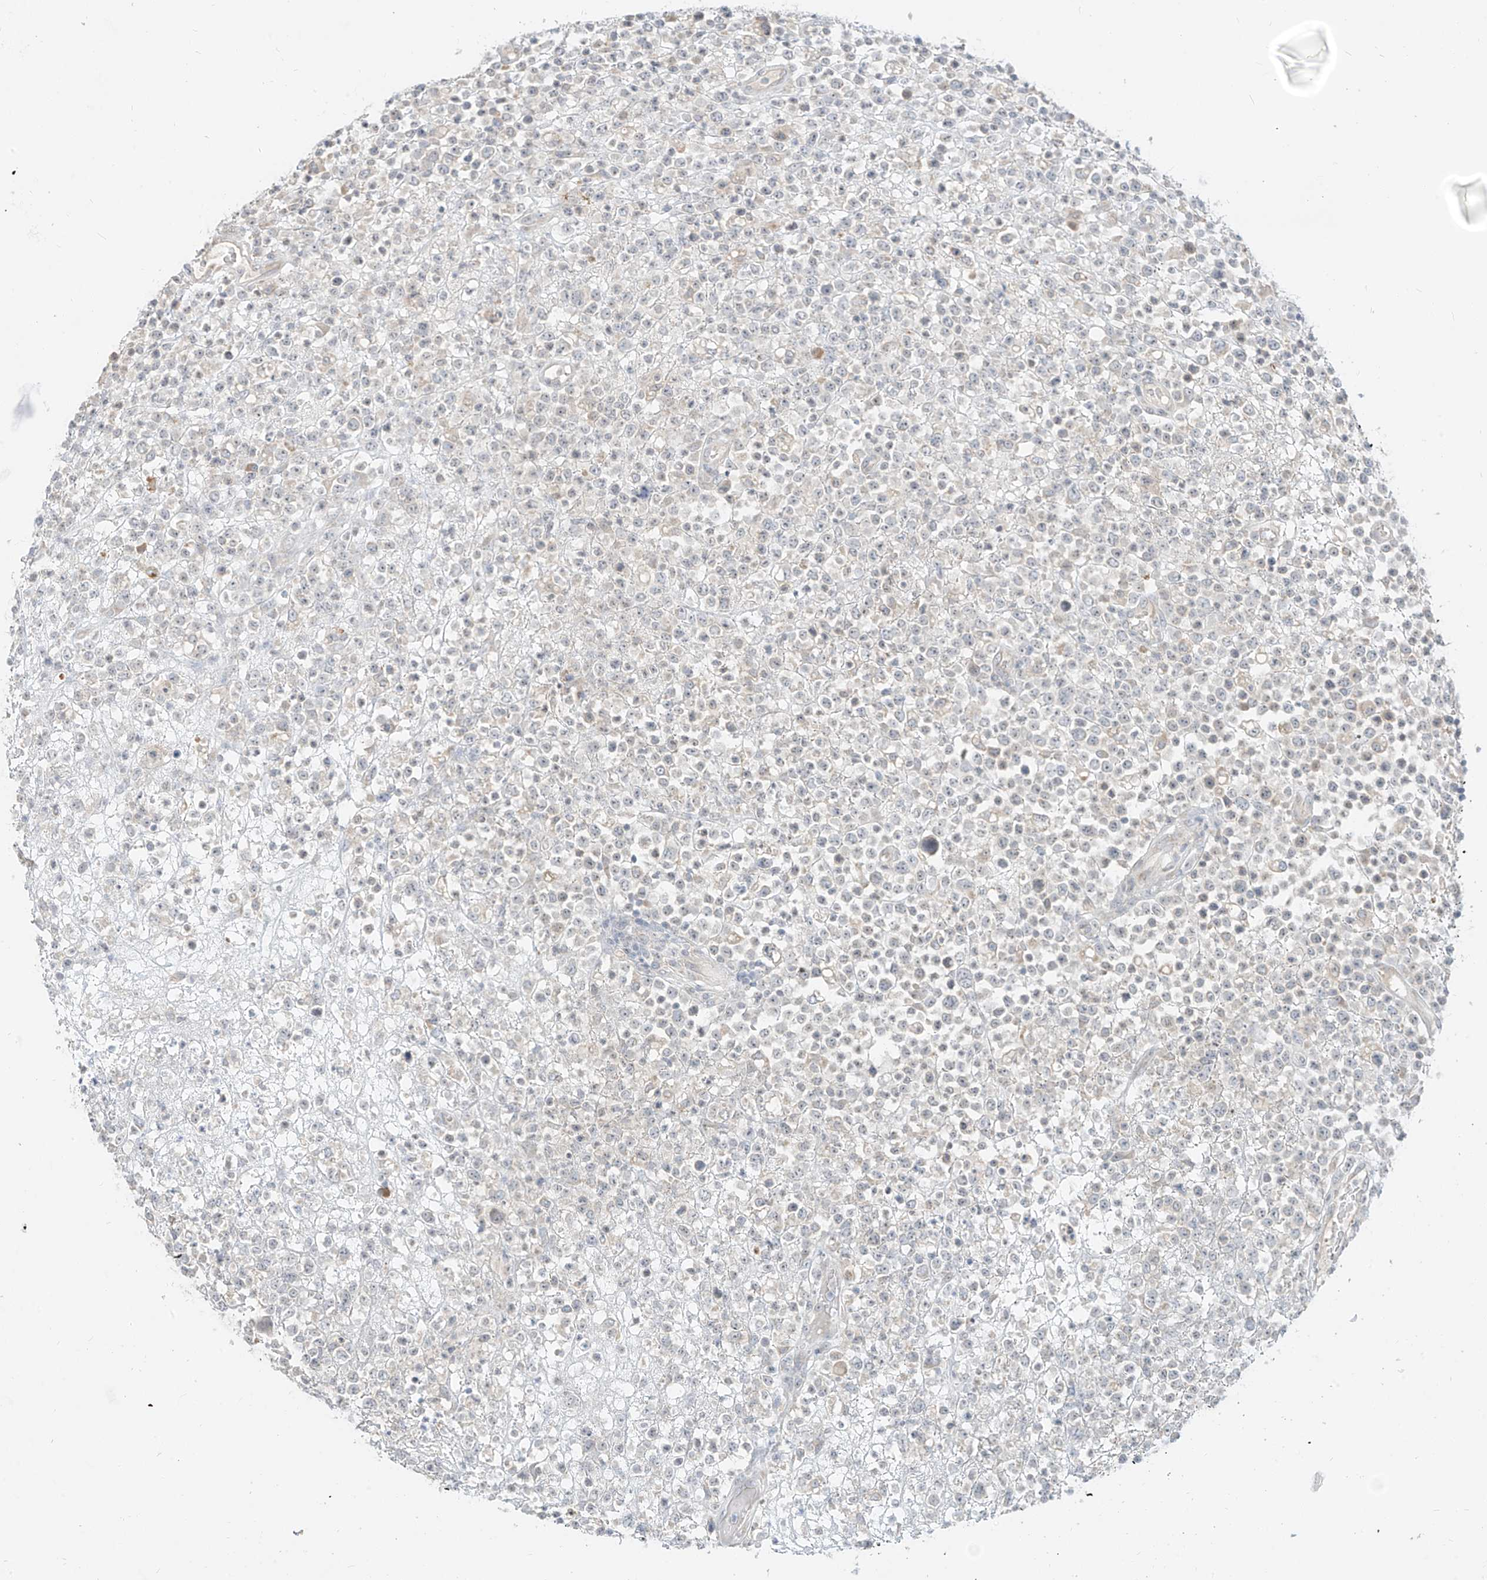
{"staining": {"intensity": "negative", "quantity": "none", "location": "none"}, "tissue": "lymphoma", "cell_type": "Tumor cells", "image_type": "cancer", "snomed": [{"axis": "morphology", "description": "Malignant lymphoma, non-Hodgkin's type, High grade"}, {"axis": "topography", "description": "Colon"}], "caption": "DAB immunohistochemical staining of lymphoma demonstrates no significant positivity in tumor cells.", "gene": "C2orf42", "patient": {"sex": "female", "age": 53}}